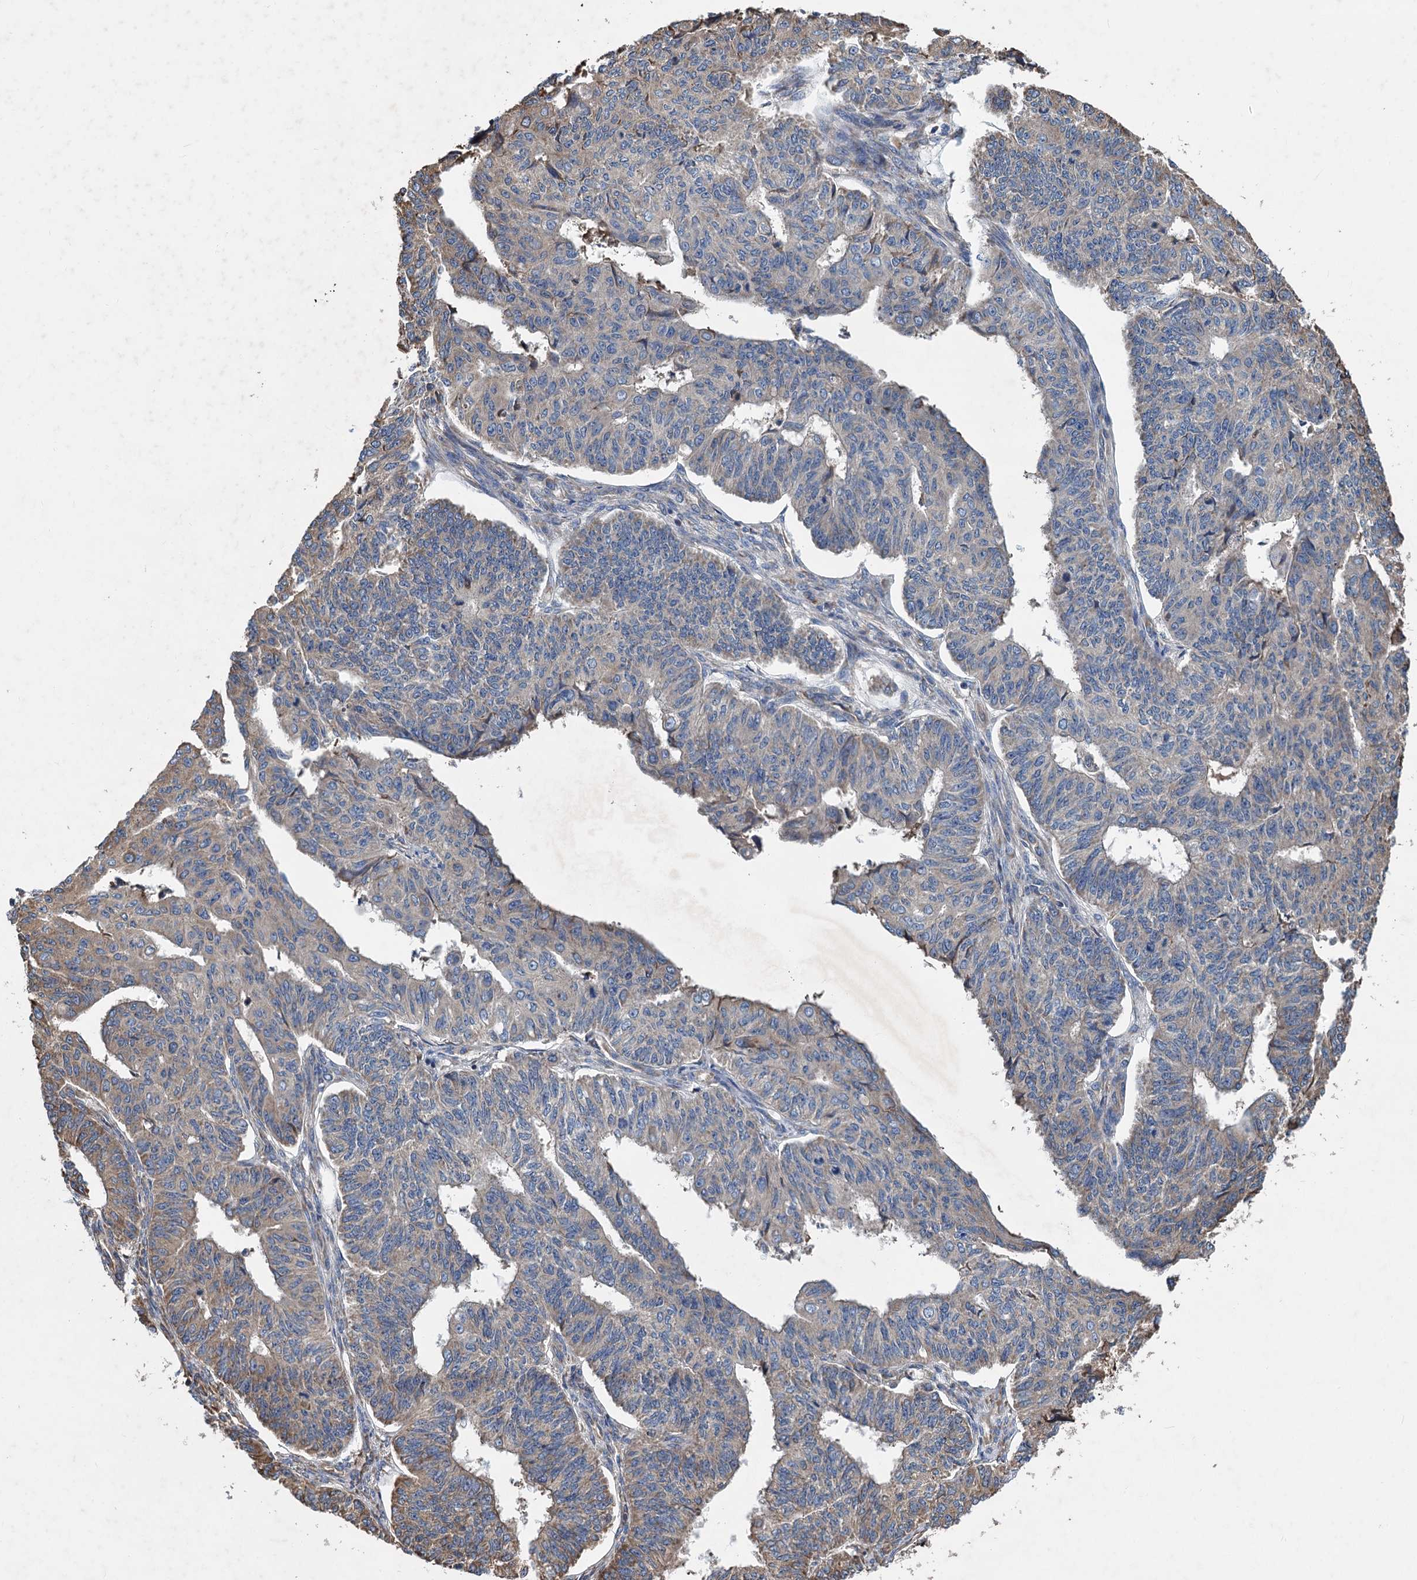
{"staining": {"intensity": "moderate", "quantity": "<25%", "location": "cytoplasmic/membranous"}, "tissue": "endometrial cancer", "cell_type": "Tumor cells", "image_type": "cancer", "snomed": [{"axis": "morphology", "description": "Adenocarcinoma, NOS"}, {"axis": "topography", "description": "Endometrium"}], "caption": "A high-resolution photomicrograph shows IHC staining of endometrial cancer, which exhibits moderate cytoplasmic/membranous staining in about <25% of tumor cells. (brown staining indicates protein expression, while blue staining denotes nuclei).", "gene": "LINS1", "patient": {"sex": "female", "age": 32}}